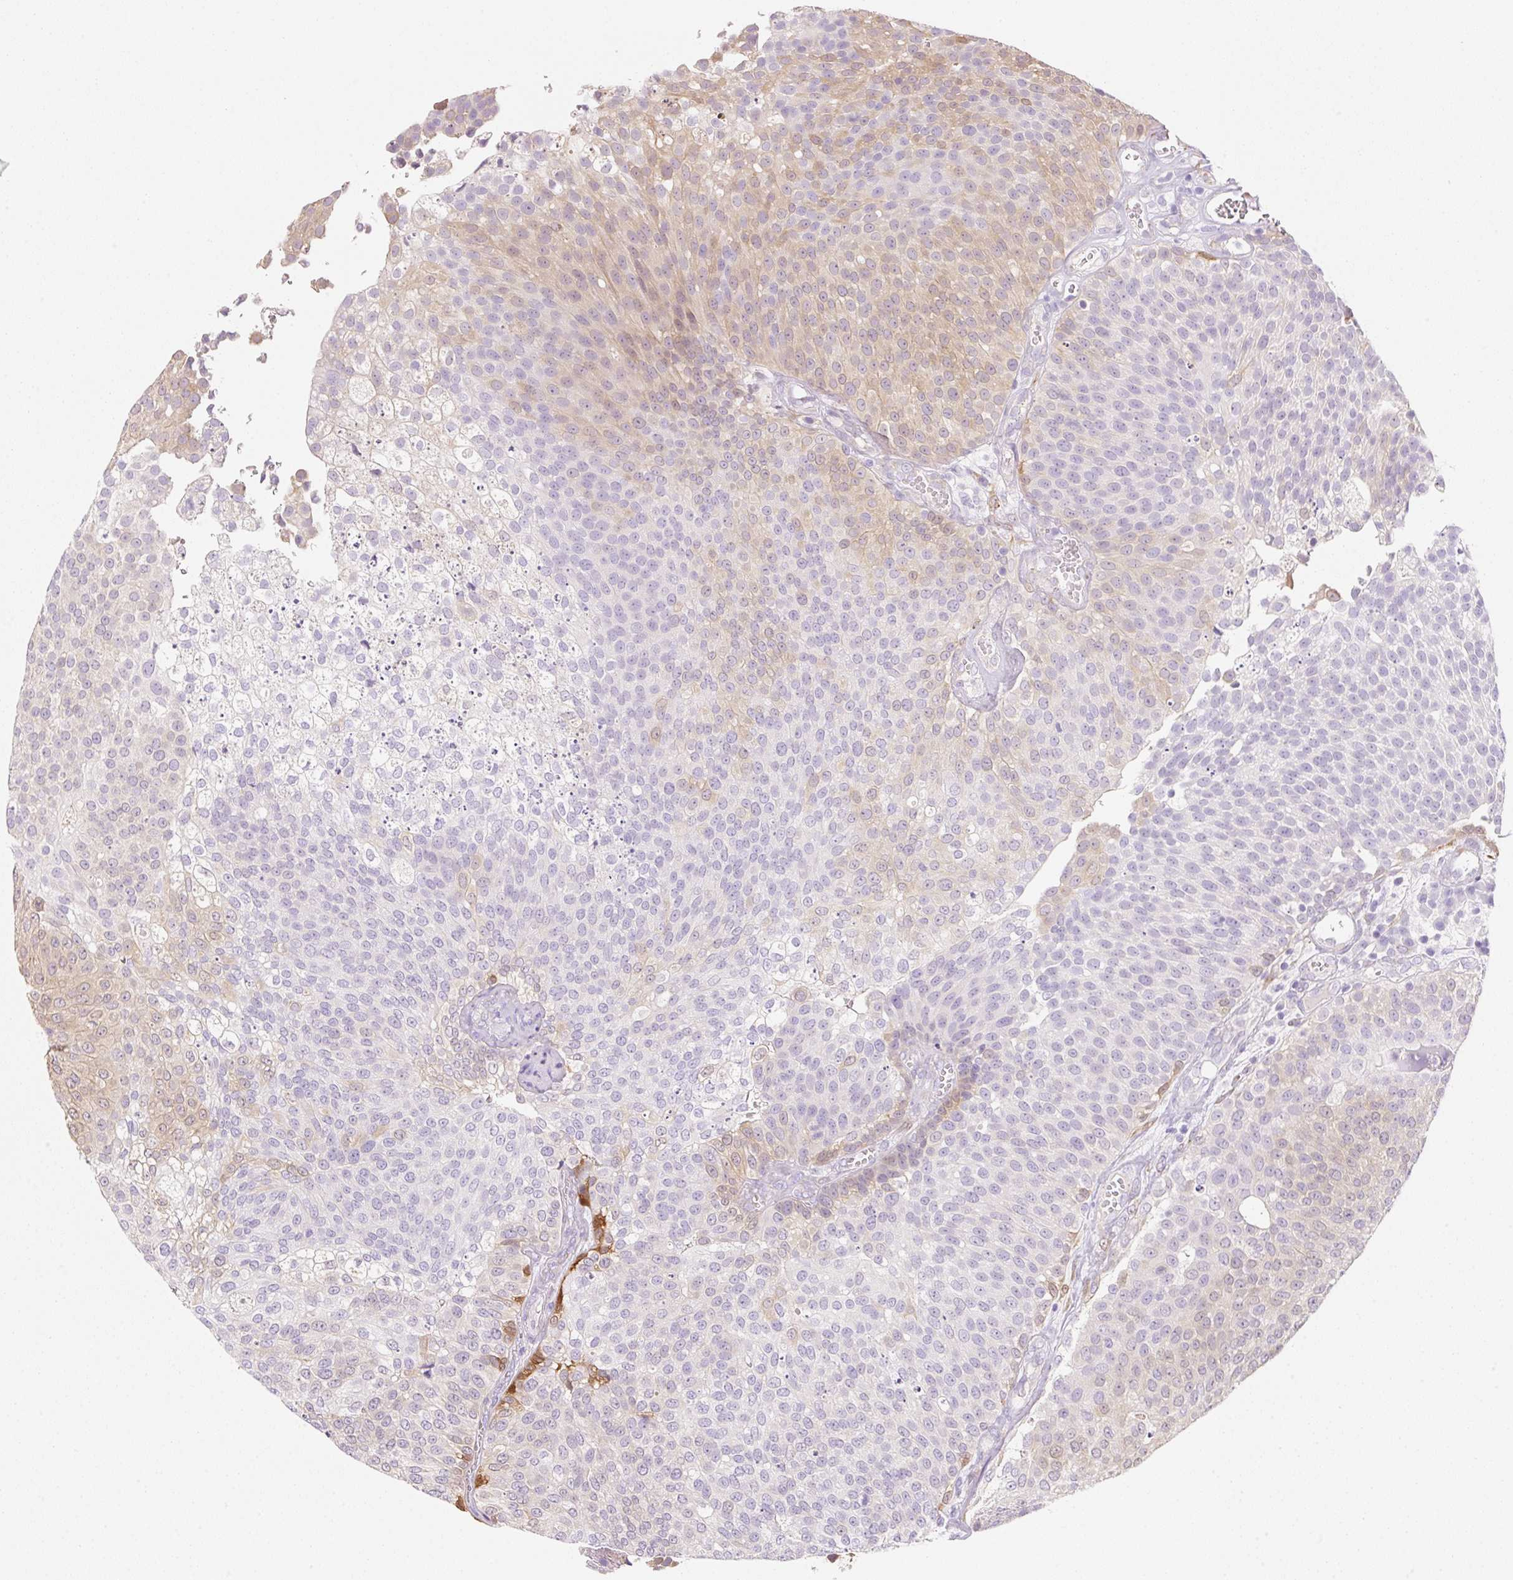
{"staining": {"intensity": "weak", "quantity": "25%-75%", "location": "cytoplasmic/membranous,nuclear"}, "tissue": "urothelial cancer", "cell_type": "Tumor cells", "image_type": "cancer", "snomed": [{"axis": "morphology", "description": "Urothelial carcinoma, Low grade"}, {"axis": "topography", "description": "Urinary bladder"}], "caption": "Low-grade urothelial carcinoma stained with a brown dye displays weak cytoplasmic/membranous and nuclear positive positivity in about 25%-75% of tumor cells.", "gene": "FABP5", "patient": {"sex": "female", "age": 79}}